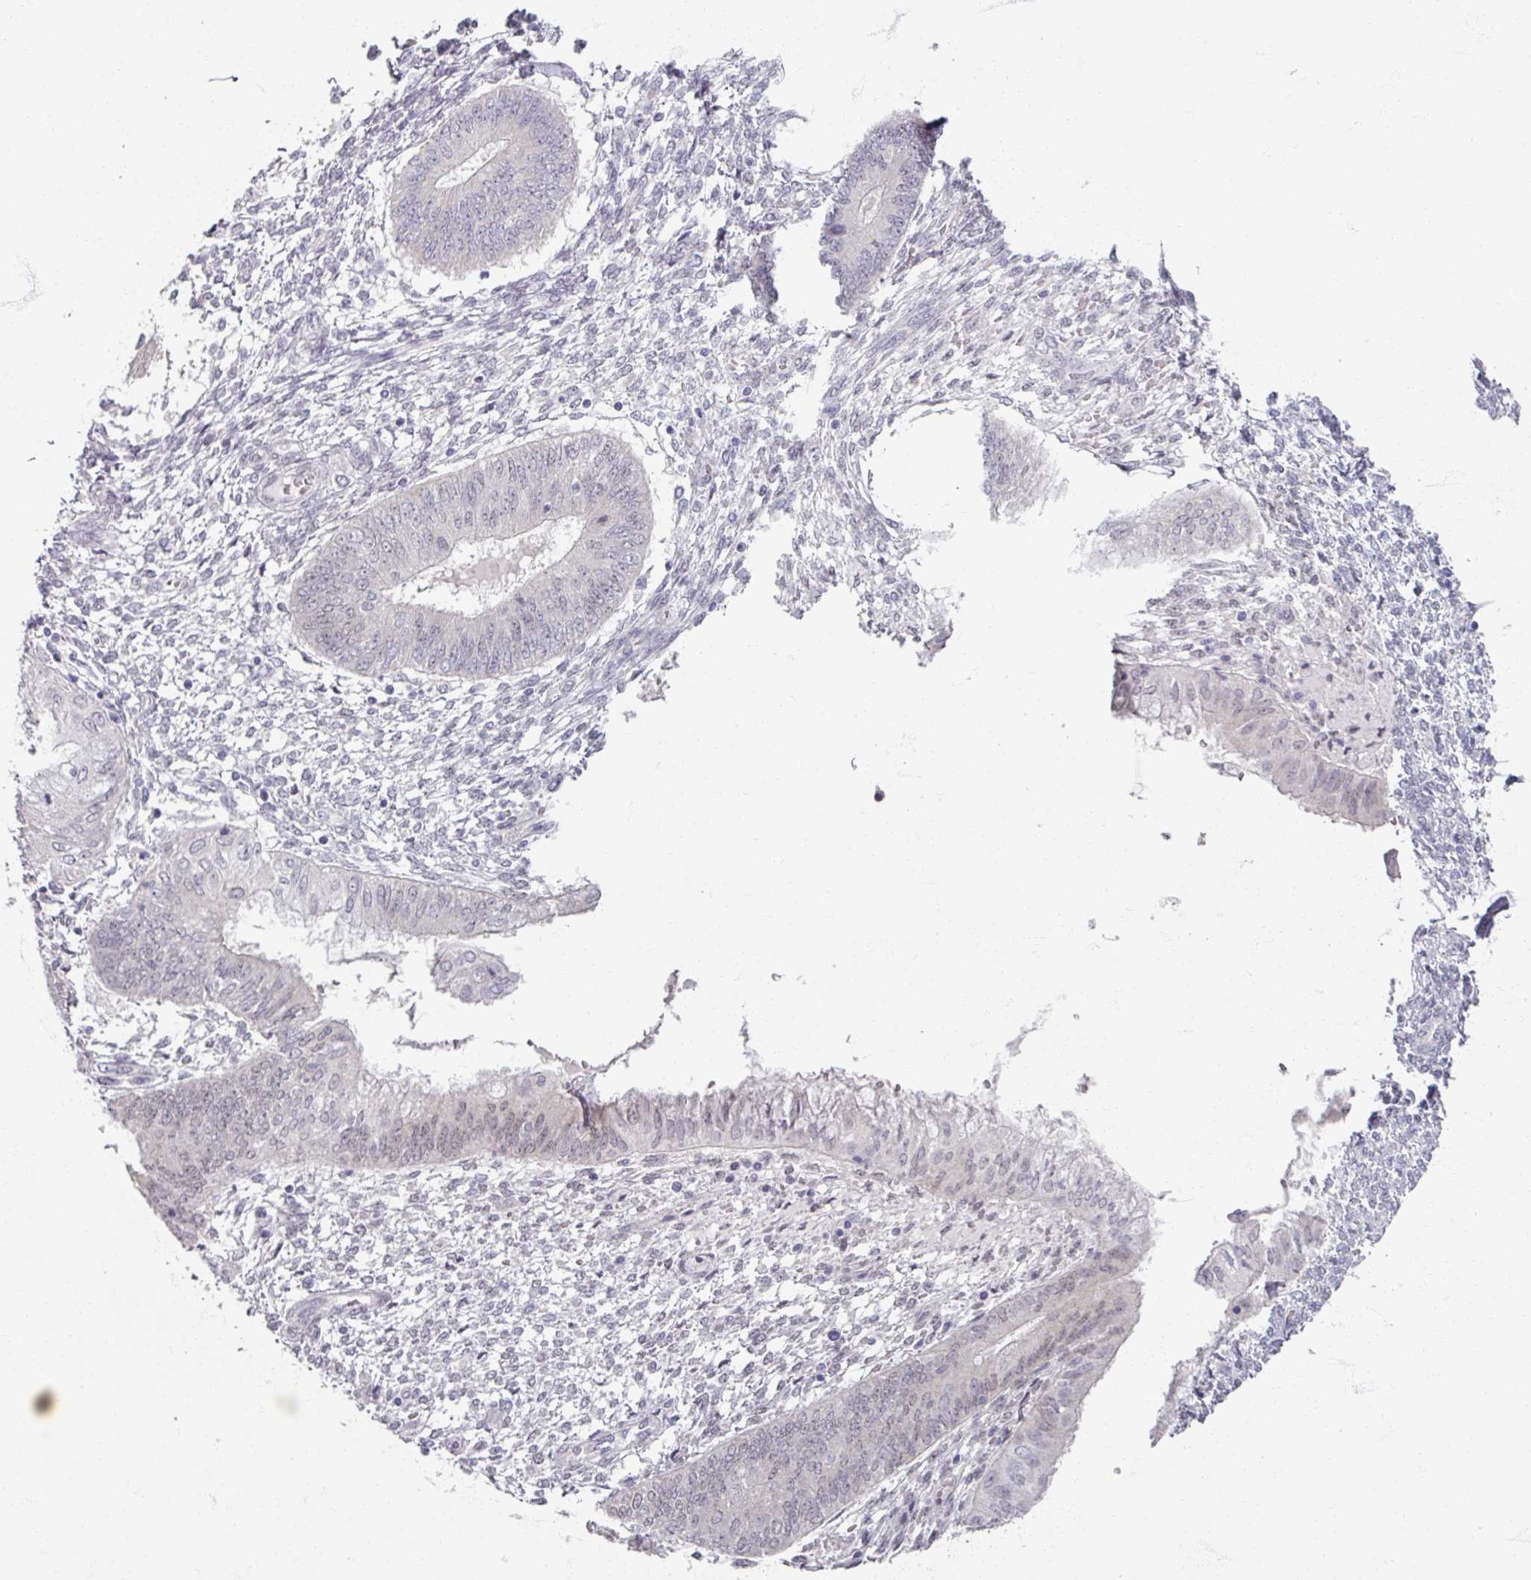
{"staining": {"intensity": "weak", "quantity": "<25%", "location": "nuclear"}, "tissue": "endometrium", "cell_type": "Cells in endometrial stroma", "image_type": "normal", "snomed": [{"axis": "morphology", "description": "Normal tissue, NOS"}, {"axis": "topography", "description": "Endometrium"}], "caption": "Protein analysis of normal endometrium shows no significant expression in cells in endometrial stroma. (DAB immunohistochemistry with hematoxylin counter stain).", "gene": "SOX11", "patient": {"sex": "female", "age": 49}}